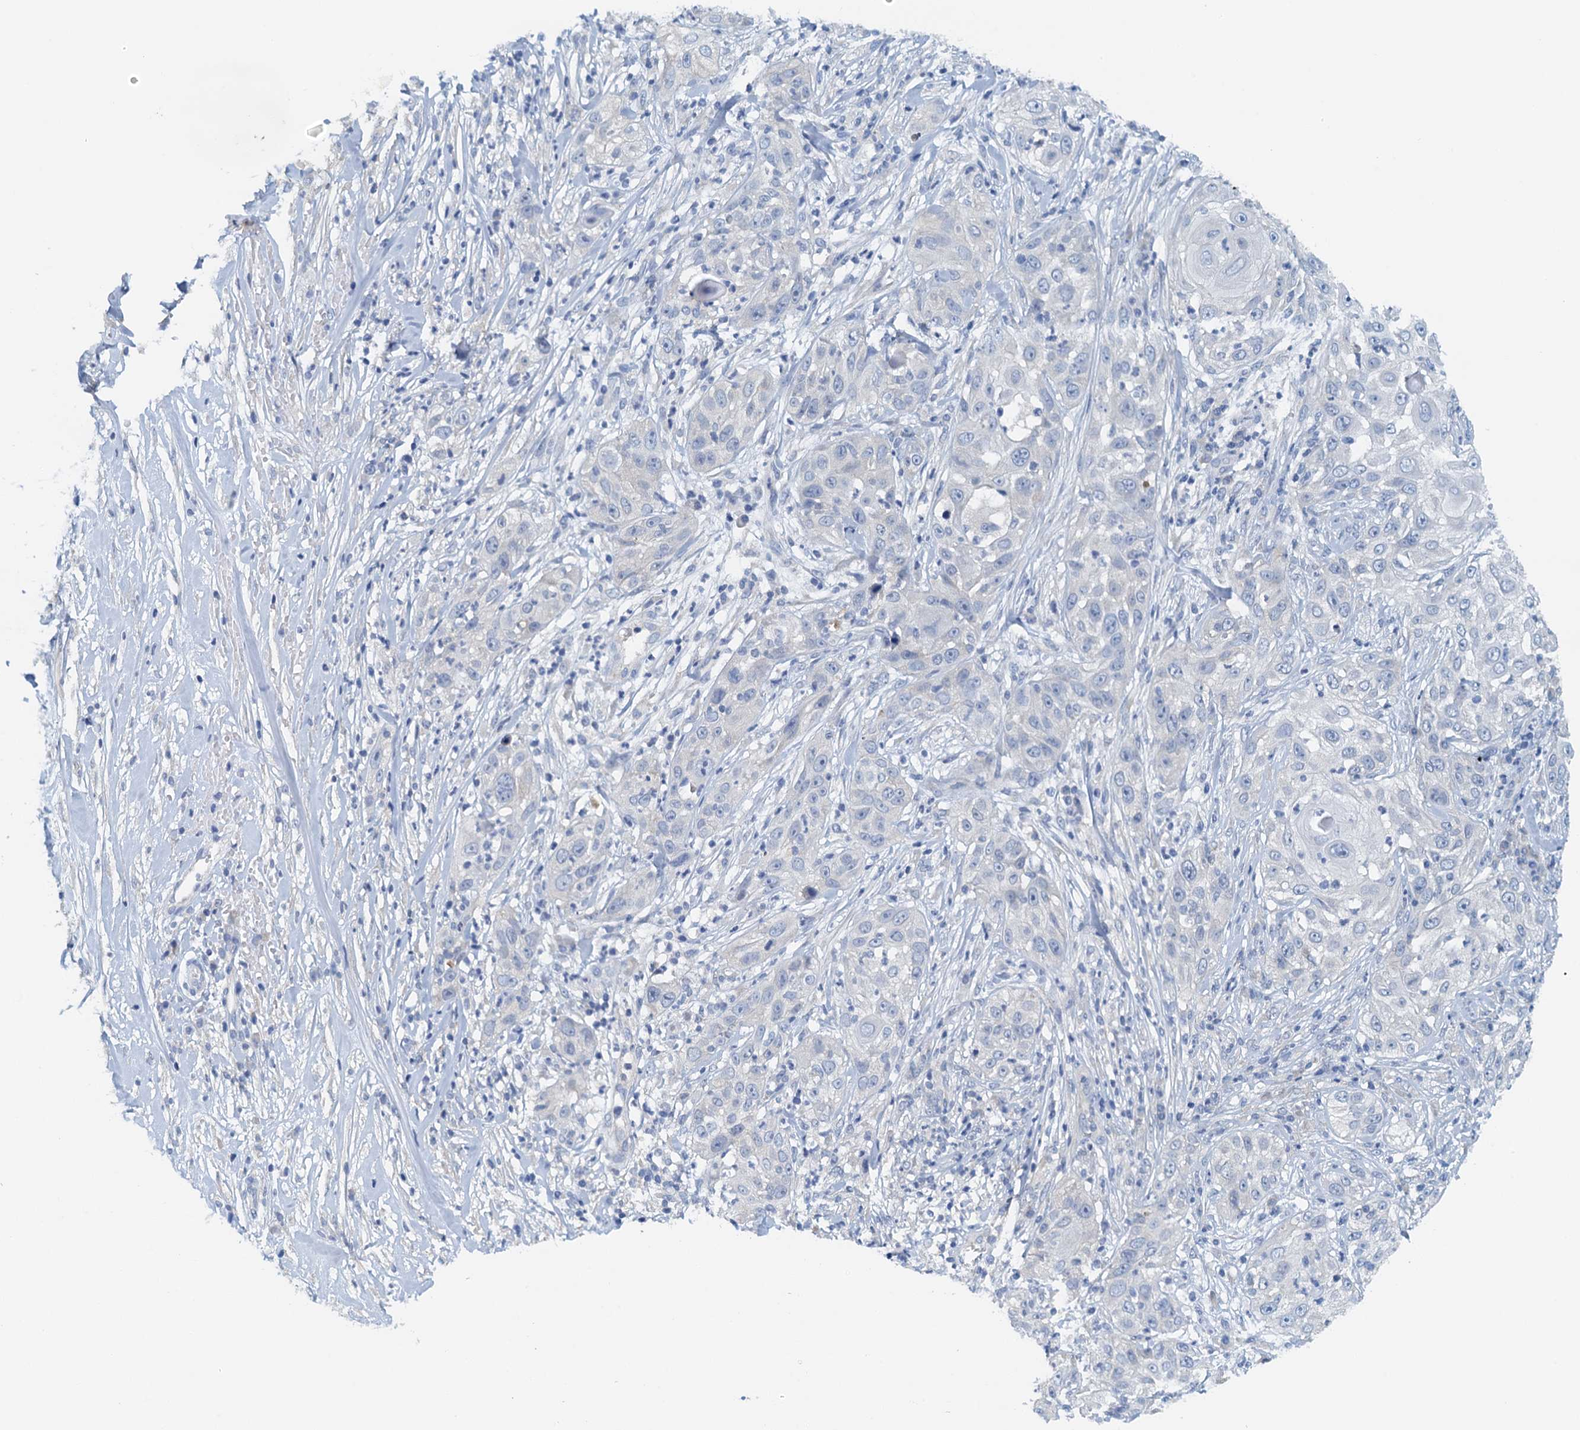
{"staining": {"intensity": "negative", "quantity": "none", "location": "none"}, "tissue": "skin cancer", "cell_type": "Tumor cells", "image_type": "cancer", "snomed": [{"axis": "morphology", "description": "Squamous cell carcinoma, NOS"}, {"axis": "topography", "description": "Skin"}], "caption": "This is a histopathology image of immunohistochemistry staining of skin cancer, which shows no positivity in tumor cells.", "gene": "DTD1", "patient": {"sex": "female", "age": 44}}